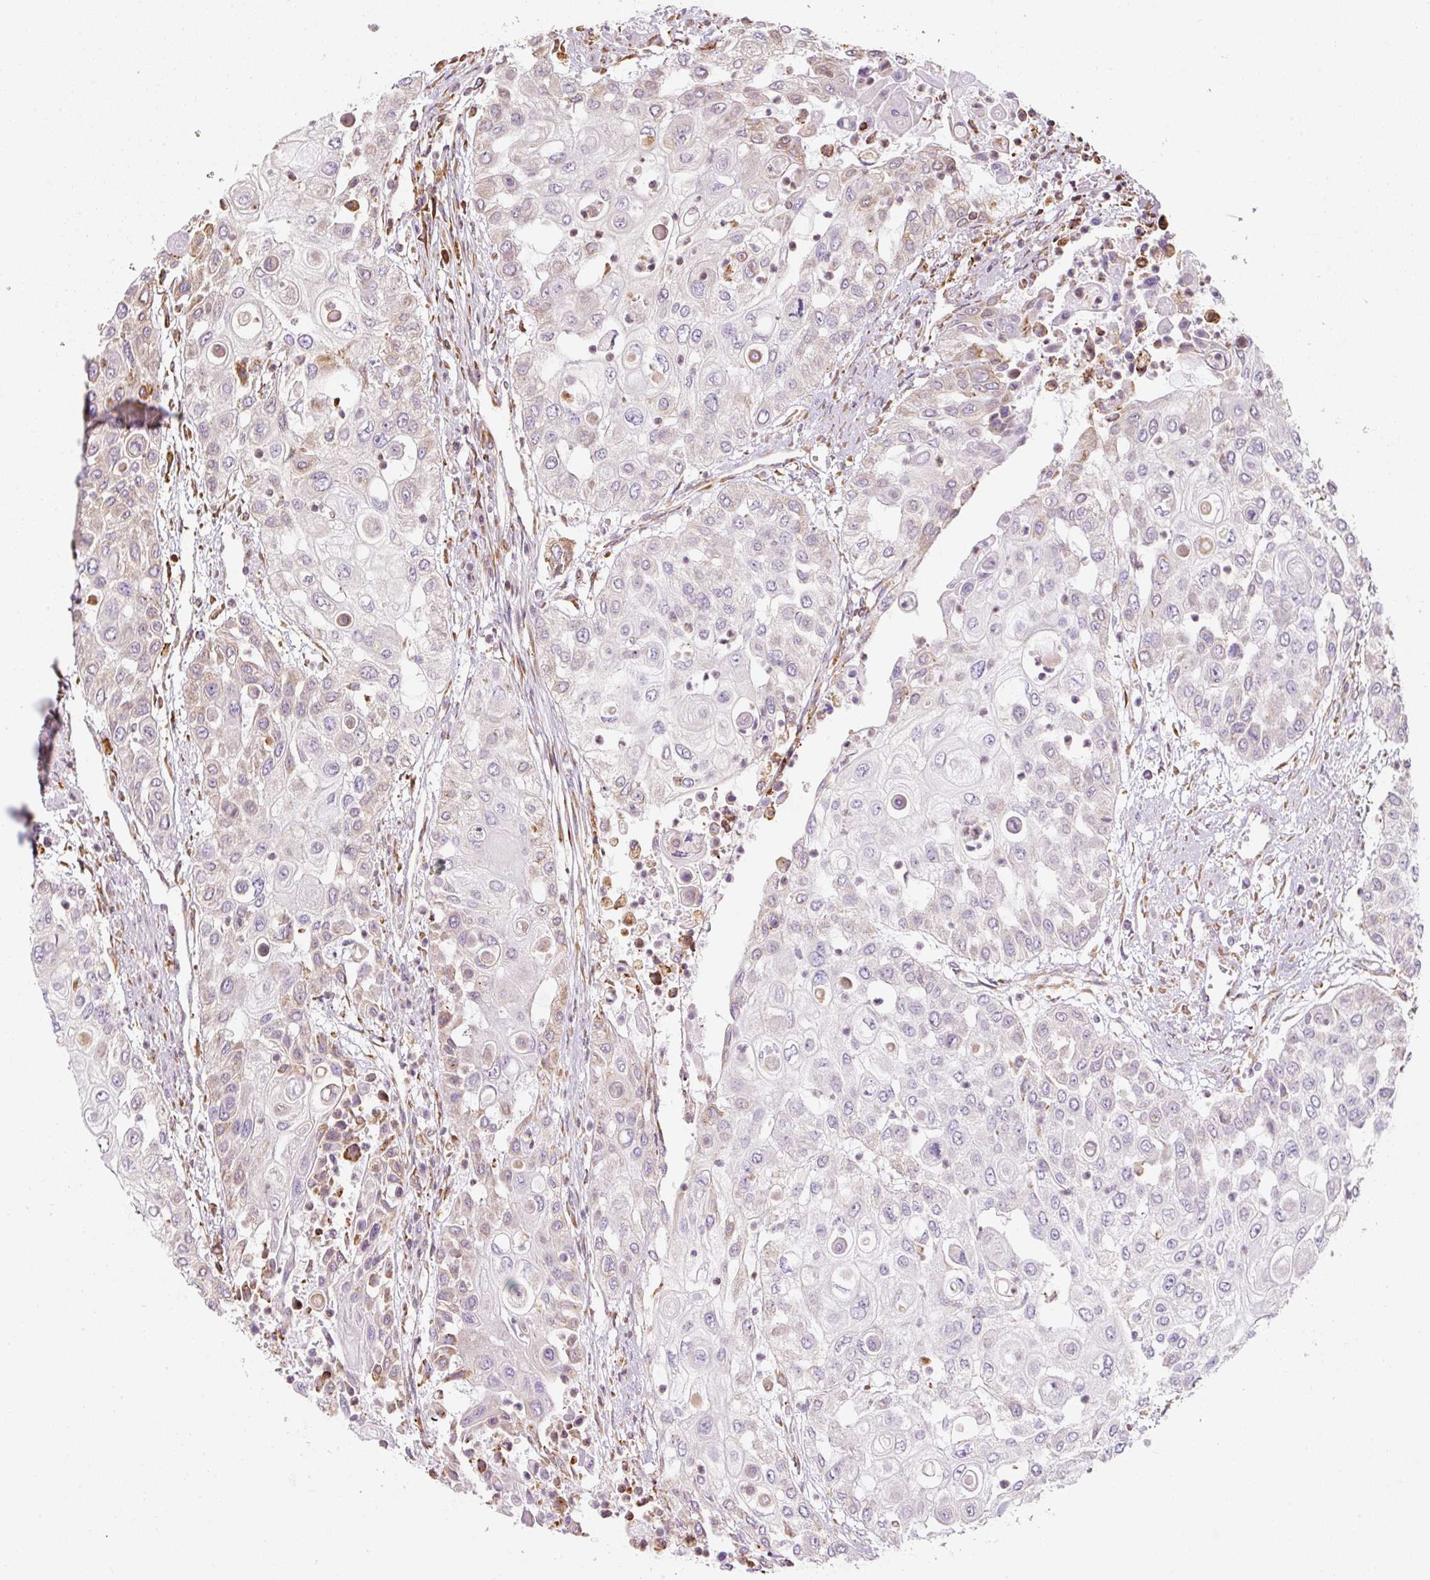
{"staining": {"intensity": "negative", "quantity": "none", "location": "none"}, "tissue": "urothelial cancer", "cell_type": "Tumor cells", "image_type": "cancer", "snomed": [{"axis": "morphology", "description": "Urothelial carcinoma, High grade"}, {"axis": "topography", "description": "Urinary bladder"}], "caption": "The IHC histopathology image has no significant positivity in tumor cells of high-grade urothelial carcinoma tissue.", "gene": "PRKCSH", "patient": {"sex": "female", "age": 79}}